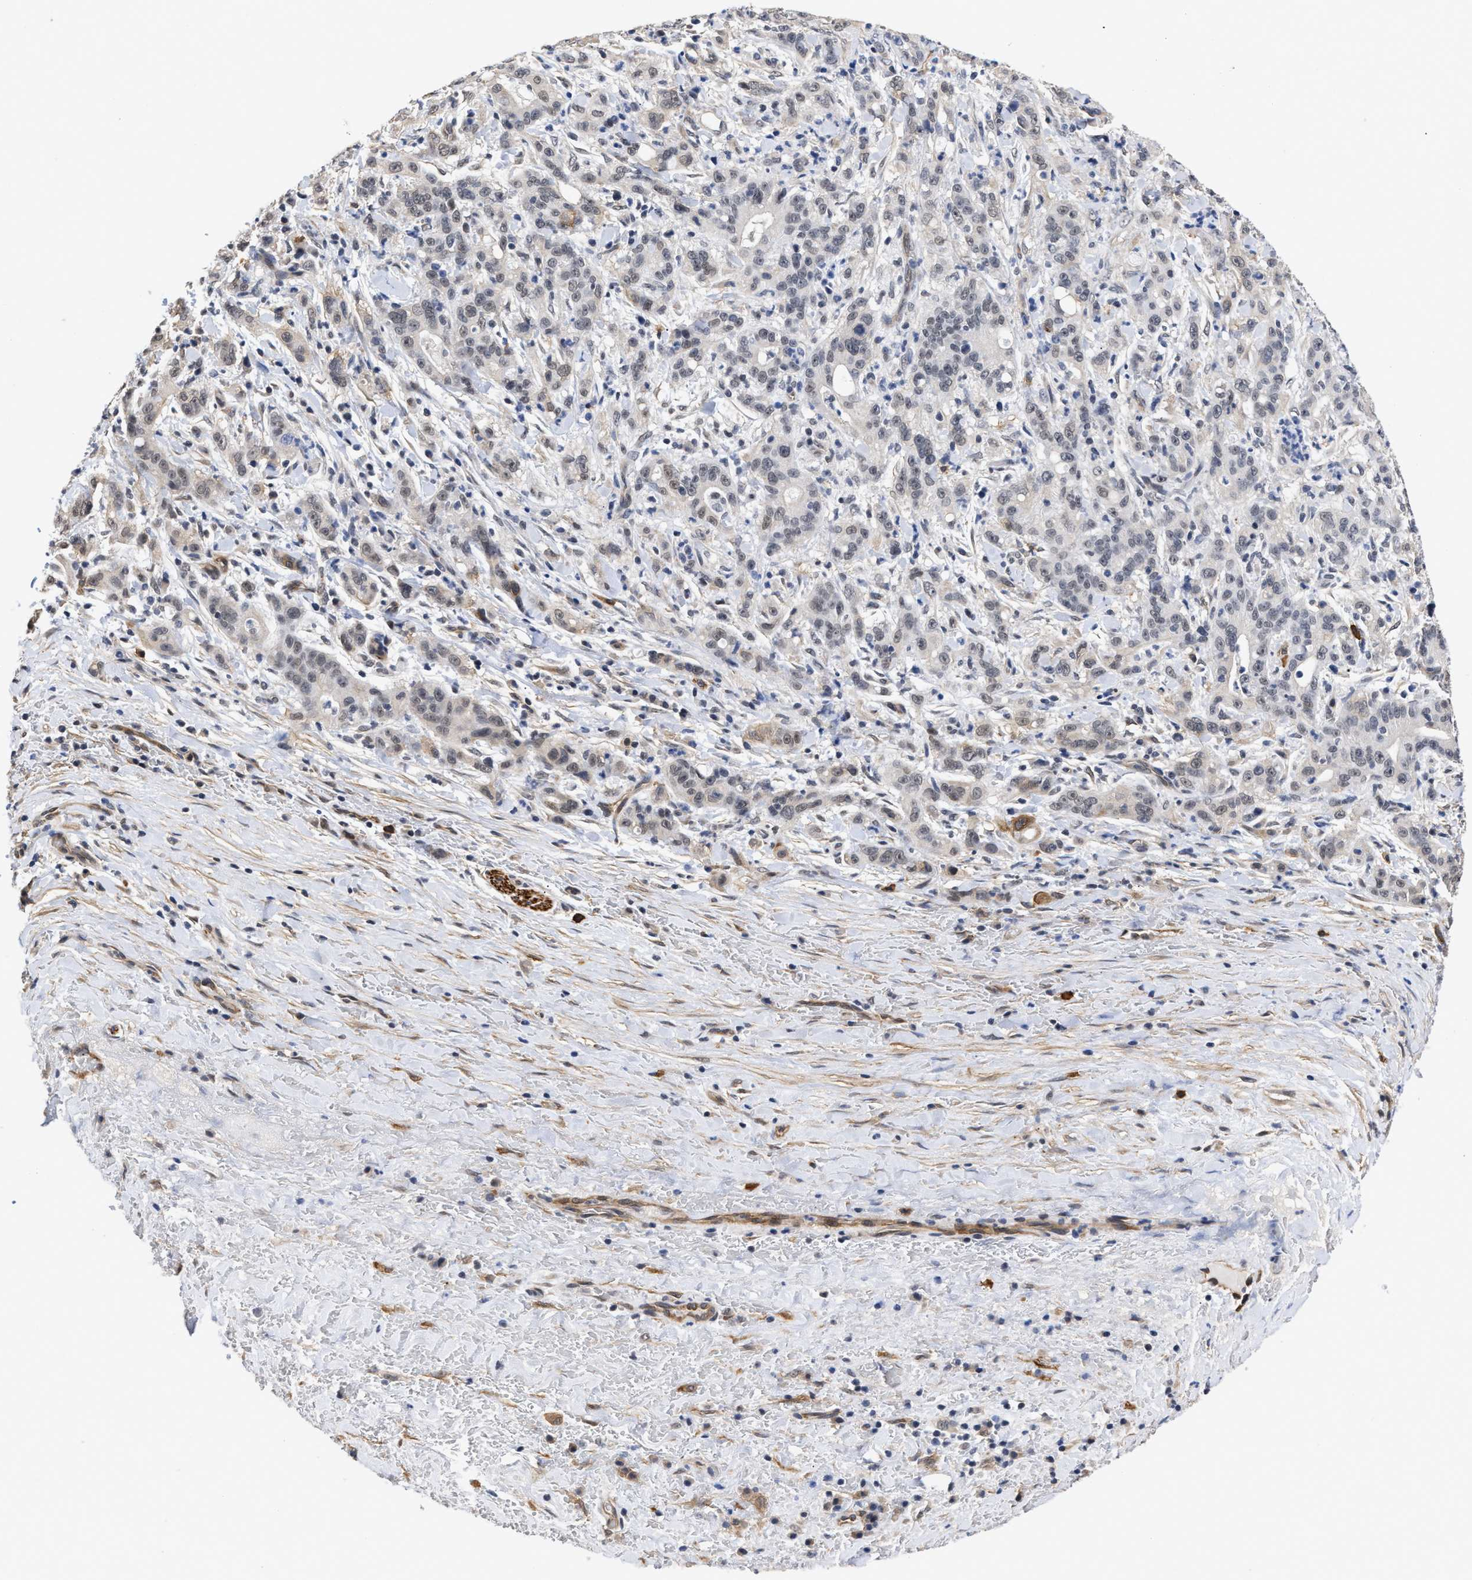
{"staining": {"intensity": "weak", "quantity": "<25%", "location": "nuclear"}, "tissue": "liver cancer", "cell_type": "Tumor cells", "image_type": "cancer", "snomed": [{"axis": "morphology", "description": "Cholangiocarcinoma"}, {"axis": "topography", "description": "Liver"}], "caption": "A high-resolution micrograph shows immunohistochemistry (IHC) staining of liver cholangiocarcinoma, which shows no significant positivity in tumor cells. (Immunohistochemistry, brightfield microscopy, high magnification).", "gene": "AHNAK2", "patient": {"sex": "female", "age": 38}}